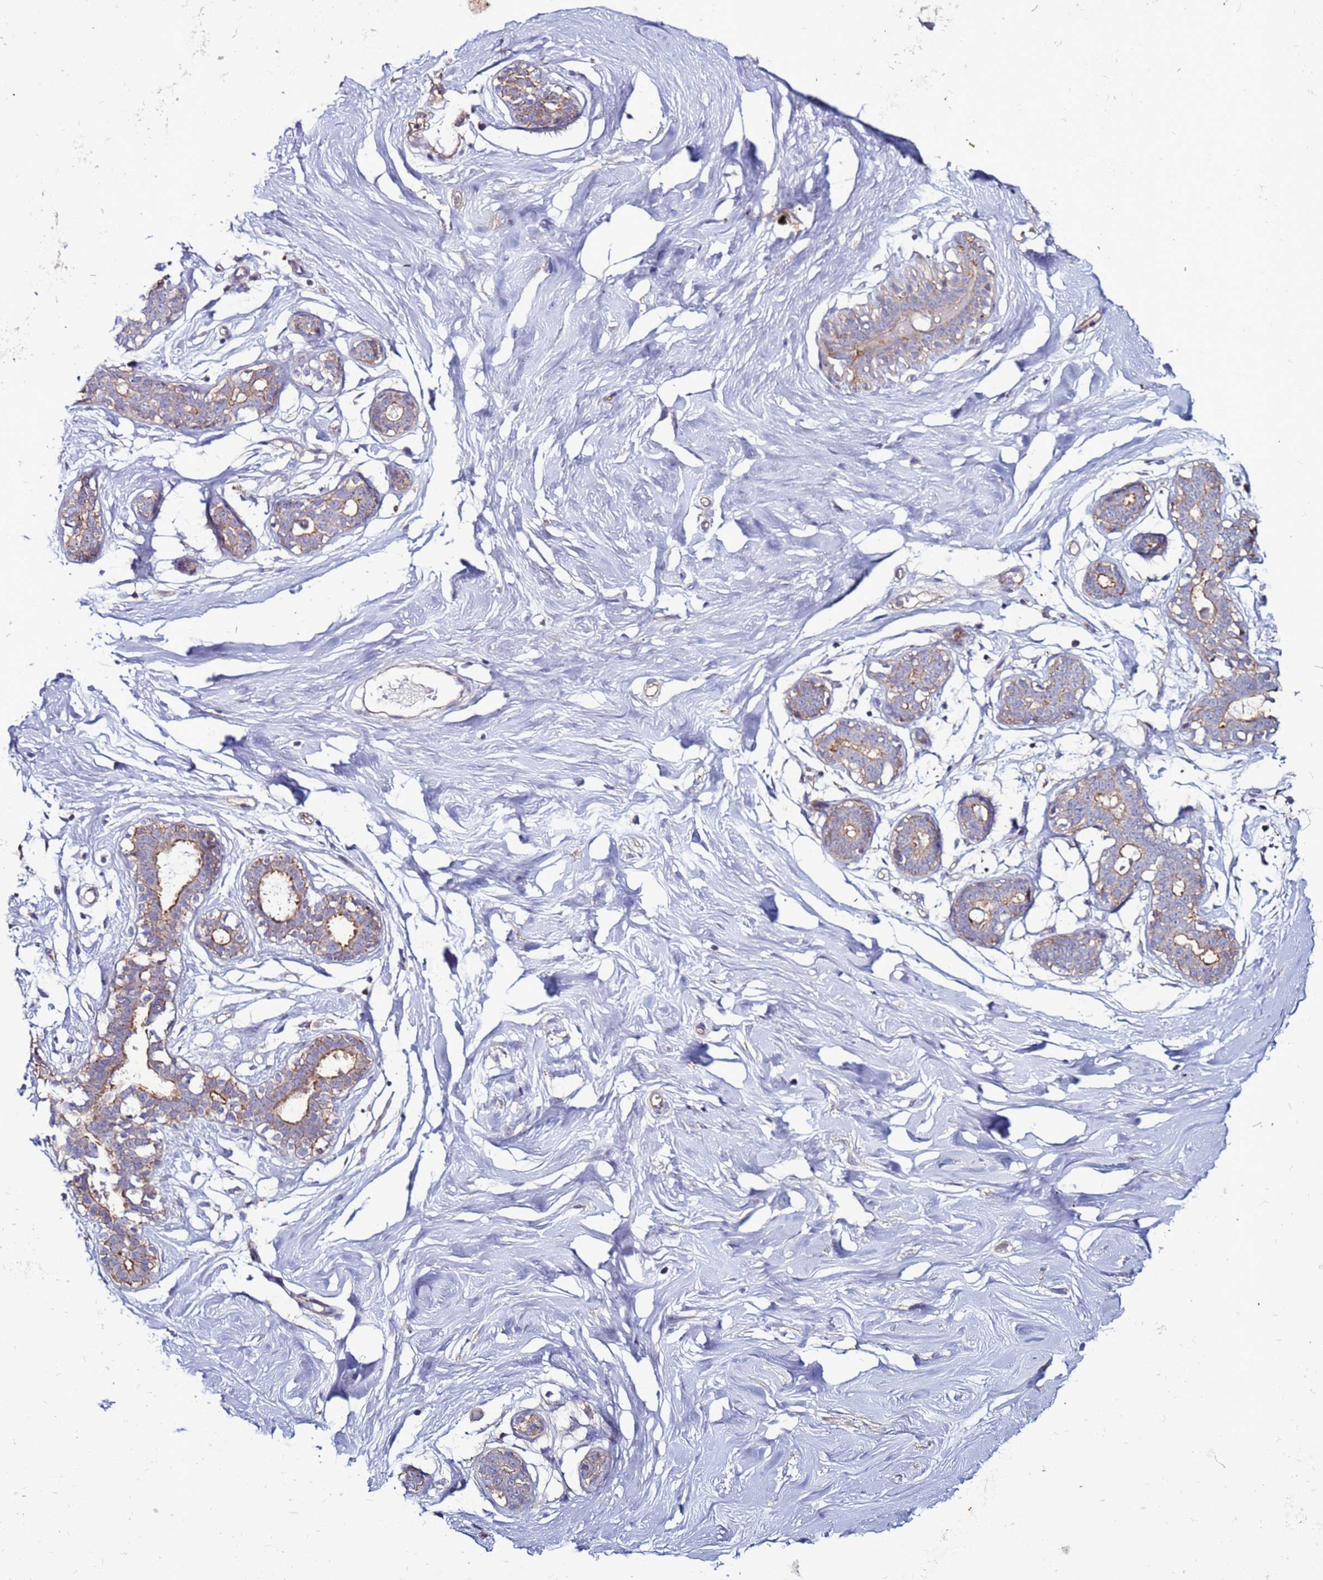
{"staining": {"intensity": "negative", "quantity": "none", "location": "none"}, "tissue": "breast", "cell_type": "Adipocytes", "image_type": "normal", "snomed": [{"axis": "morphology", "description": "Normal tissue, NOS"}, {"axis": "morphology", "description": "Adenoma, NOS"}, {"axis": "topography", "description": "Breast"}], "caption": "A photomicrograph of human breast is negative for staining in adipocytes. The staining was performed using DAB (3,3'-diaminobenzidine) to visualize the protein expression in brown, while the nuclei were stained in blue with hematoxylin (Magnification: 20x).", "gene": "NRN1L", "patient": {"sex": "female", "age": 23}}